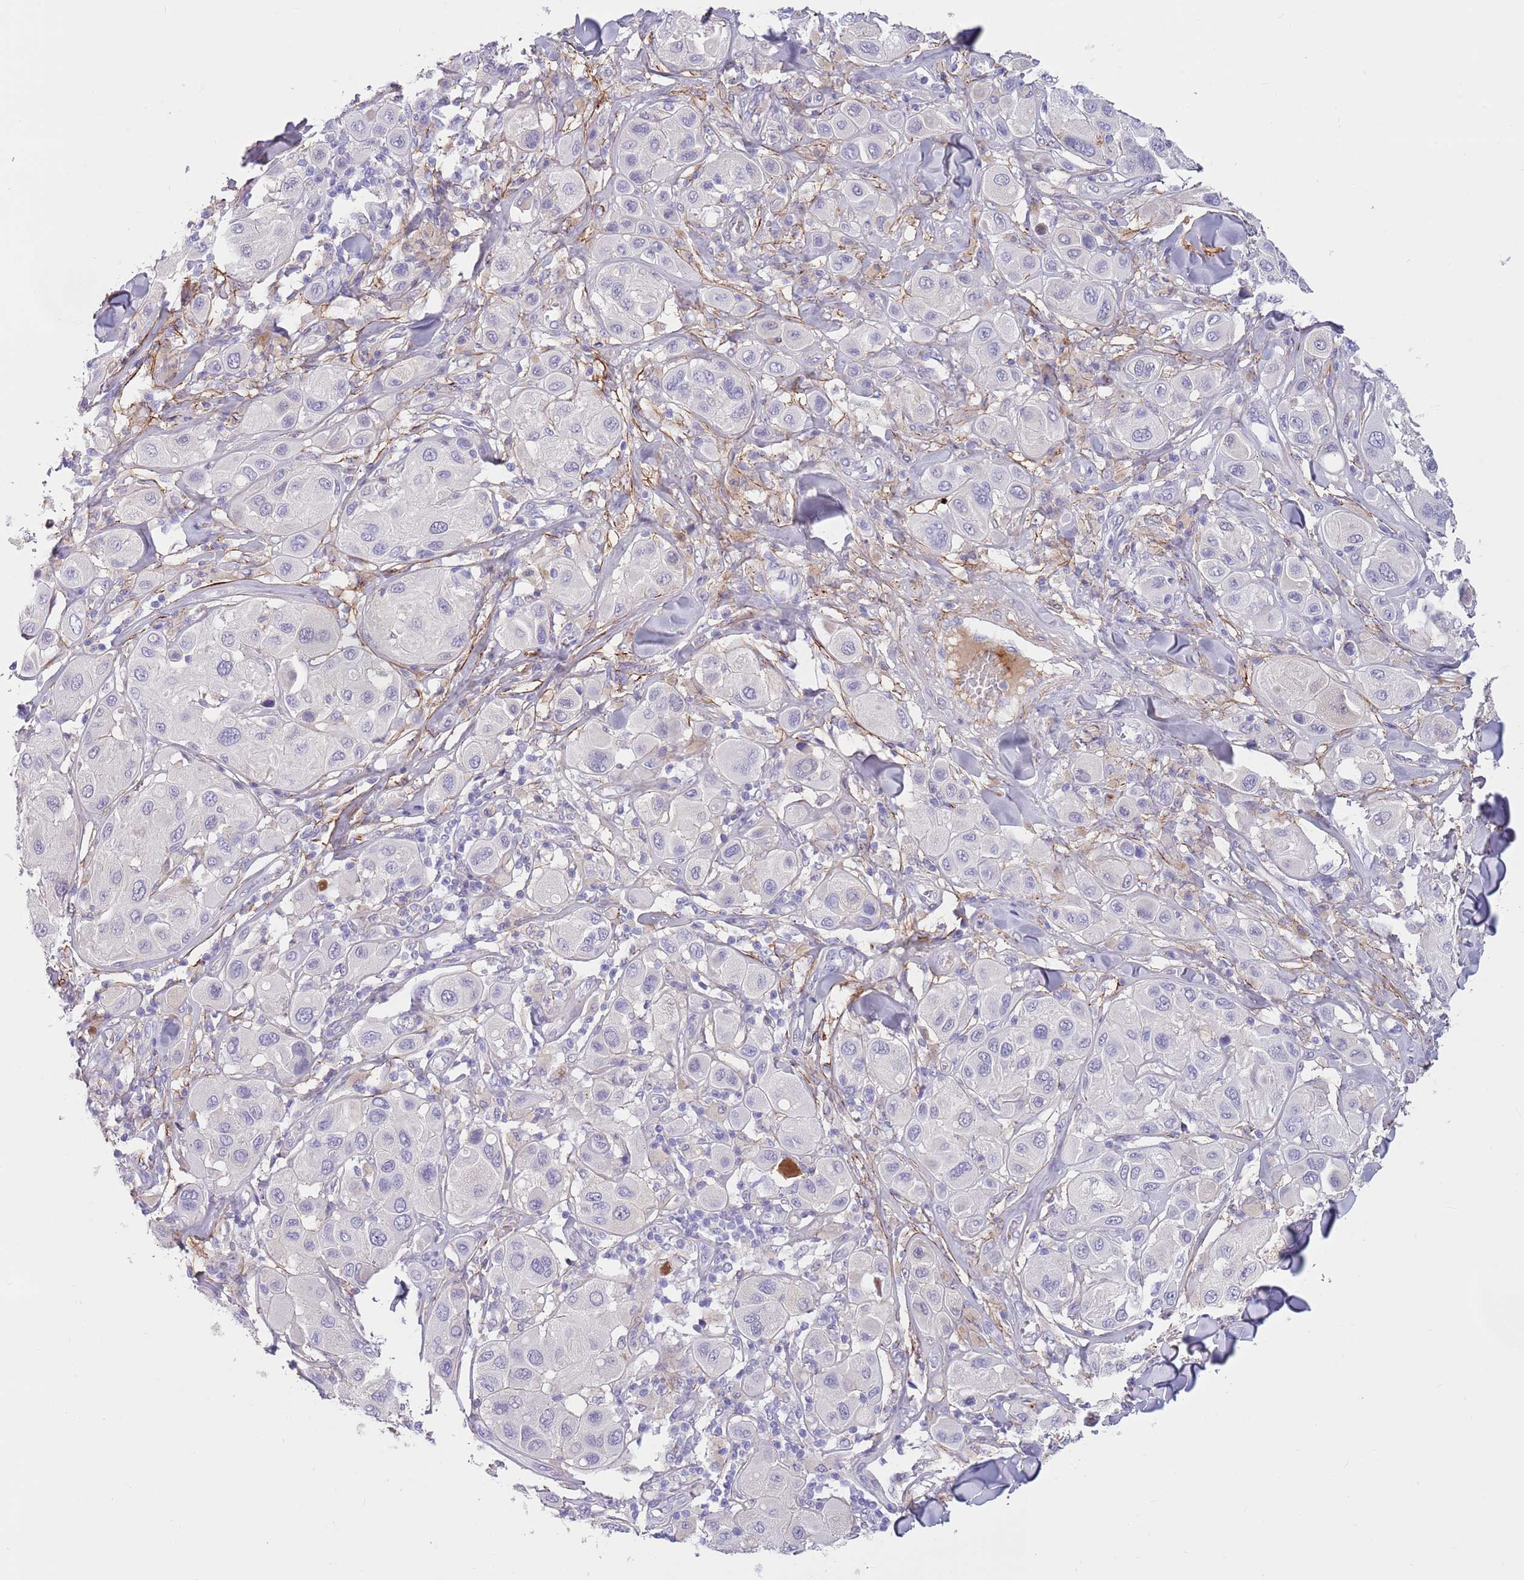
{"staining": {"intensity": "negative", "quantity": "none", "location": "none"}, "tissue": "melanoma", "cell_type": "Tumor cells", "image_type": "cancer", "snomed": [{"axis": "morphology", "description": "Malignant melanoma, Metastatic site"}, {"axis": "topography", "description": "Skin"}], "caption": "DAB (3,3'-diaminobenzidine) immunohistochemical staining of human malignant melanoma (metastatic site) reveals no significant expression in tumor cells.", "gene": "LEPROTL1", "patient": {"sex": "male", "age": 41}}